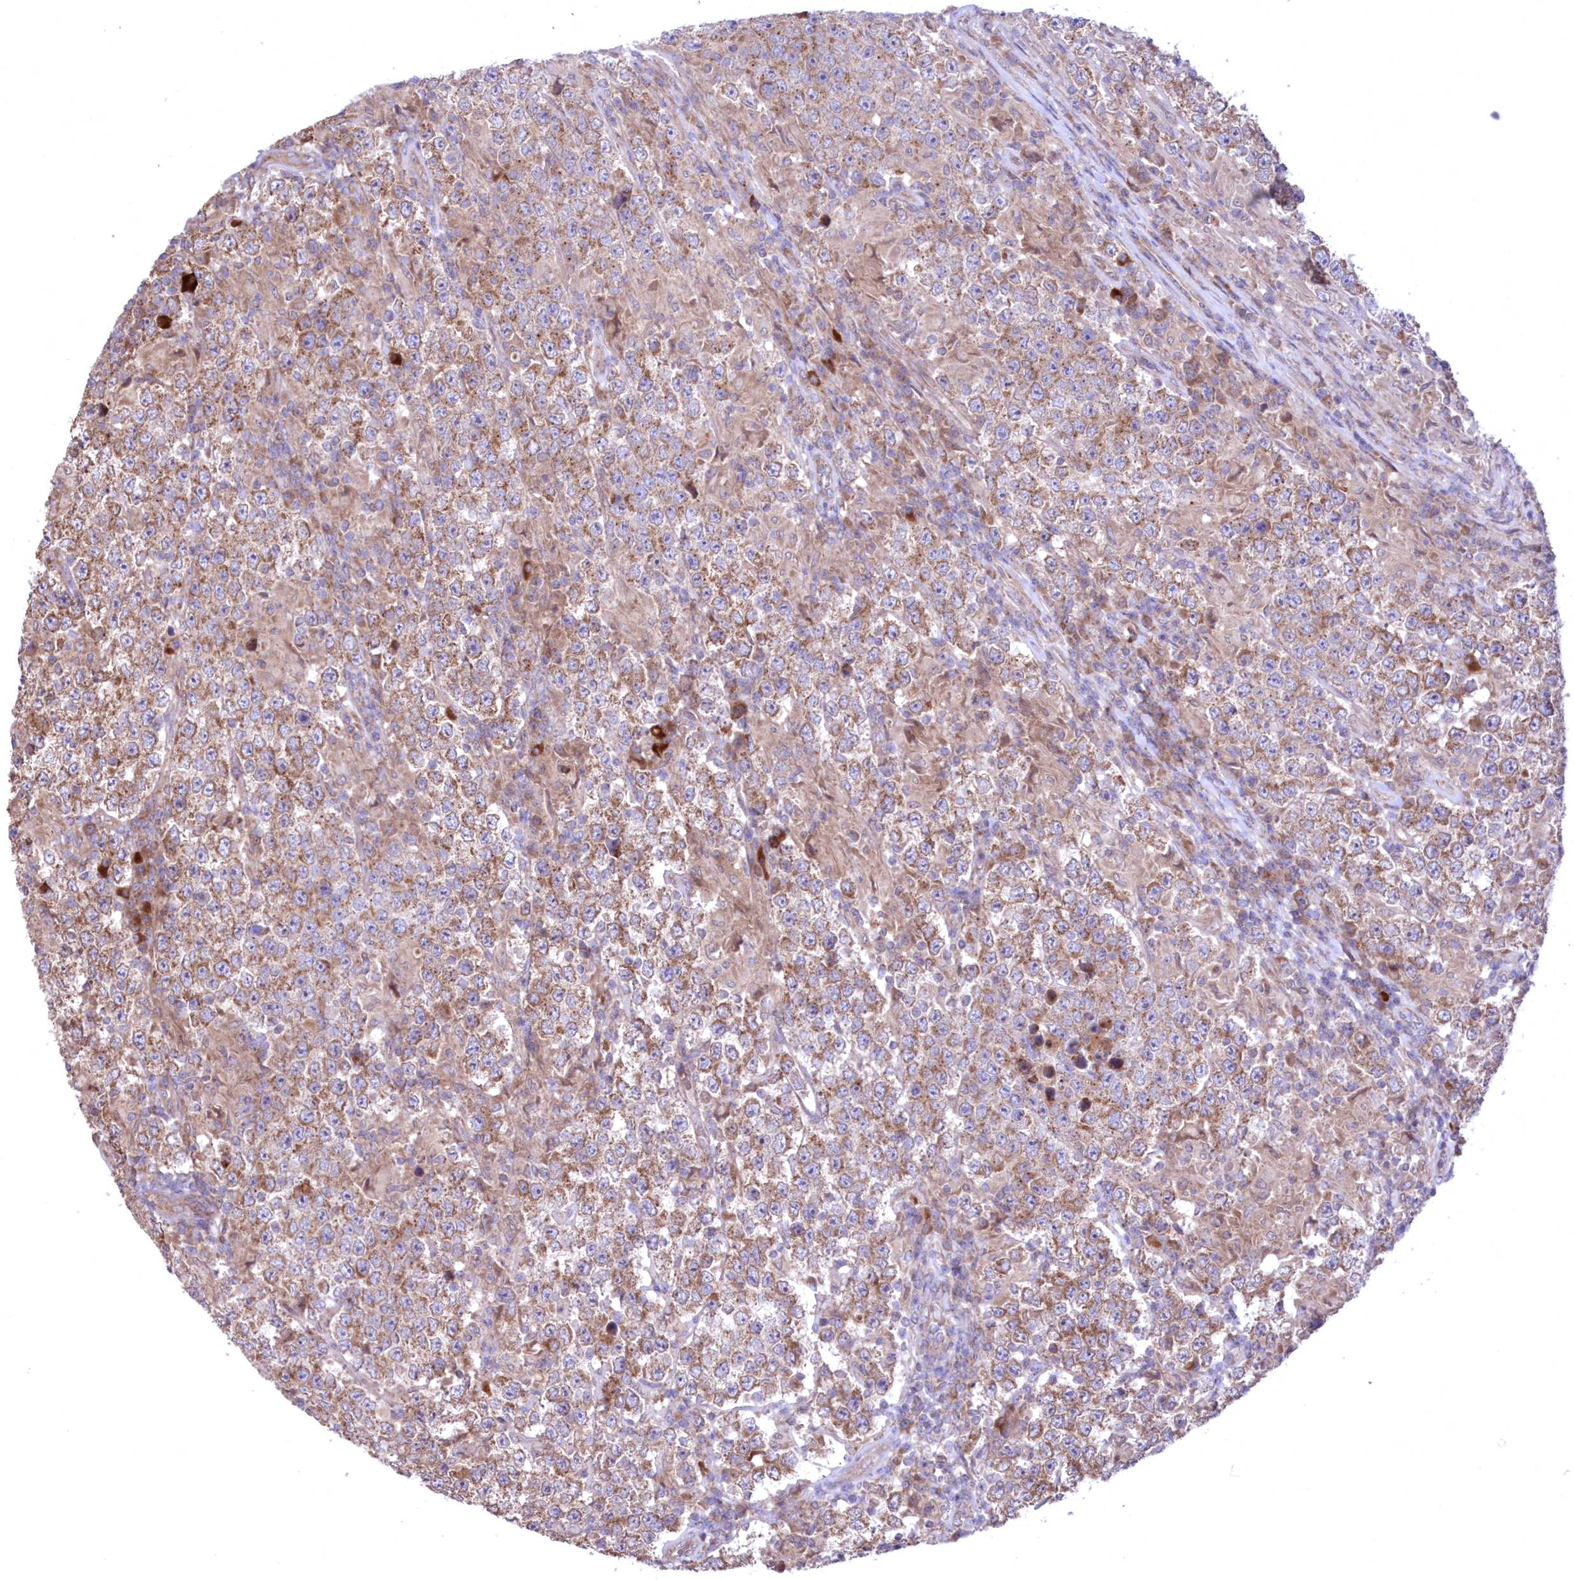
{"staining": {"intensity": "moderate", "quantity": ">75%", "location": "cytoplasmic/membranous"}, "tissue": "testis cancer", "cell_type": "Tumor cells", "image_type": "cancer", "snomed": [{"axis": "morphology", "description": "Normal tissue, NOS"}, {"axis": "morphology", "description": "Urothelial carcinoma, High grade"}, {"axis": "morphology", "description": "Seminoma, NOS"}, {"axis": "morphology", "description": "Carcinoma, Embryonal, NOS"}, {"axis": "topography", "description": "Urinary bladder"}, {"axis": "topography", "description": "Testis"}], "caption": "The micrograph demonstrates staining of testis cancer (high-grade urothelial carcinoma), revealing moderate cytoplasmic/membranous protein staining (brown color) within tumor cells.", "gene": "MTRF1L", "patient": {"sex": "male", "age": 41}}